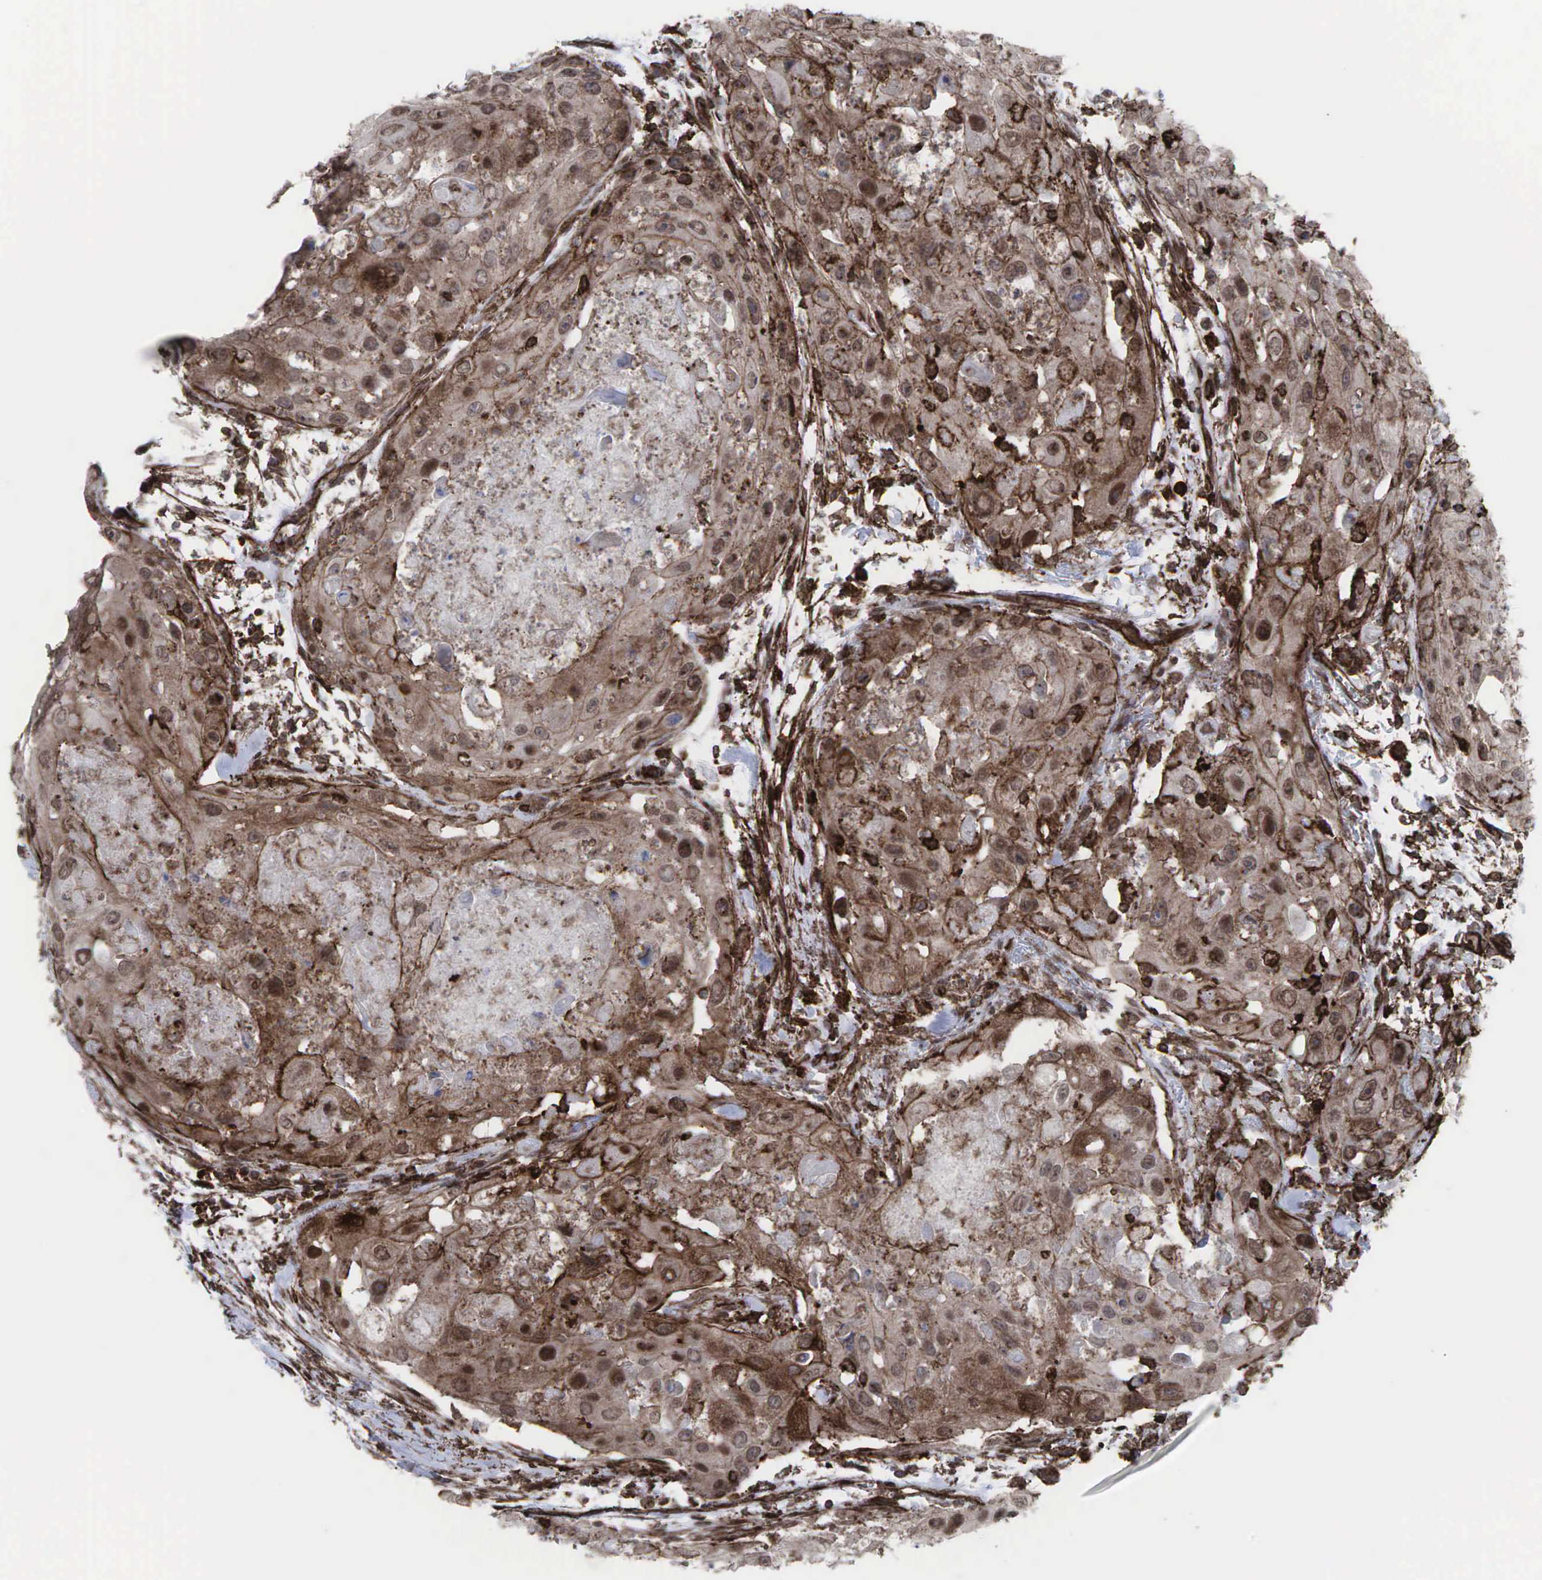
{"staining": {"intensity": "moderate", "quantity": ">75%", "location": "cytoplasmic/membranous,nuclear"}, "tissue": "head and neck cancer", "cell_type": "Tumor cells", "image_type": "cancer", "snomed": [{"axis": "morphology", "description": "Squamous cell carcinoma, NOS"}, {"axis": "topography", "description": "Head-Neck"}], "caption": "Immunohistochemistry (IHC) staining of head and neck cancer (squamous cell carcinoma), which displays medium levels of moderate cytoplasmic/membranous and nuclear positivity in about >75% of tumor cells indicating moderate cytoplasmic/membranous and nuclear protein positivity. The staining was performed using DAB (3,3'-diaminobenzidine) (brown) for protein detection and nuclei were counterstained in hematoxylin (blue).", "gene": "GPRASP1", "patient": {"sex": "male", "age": 64}}